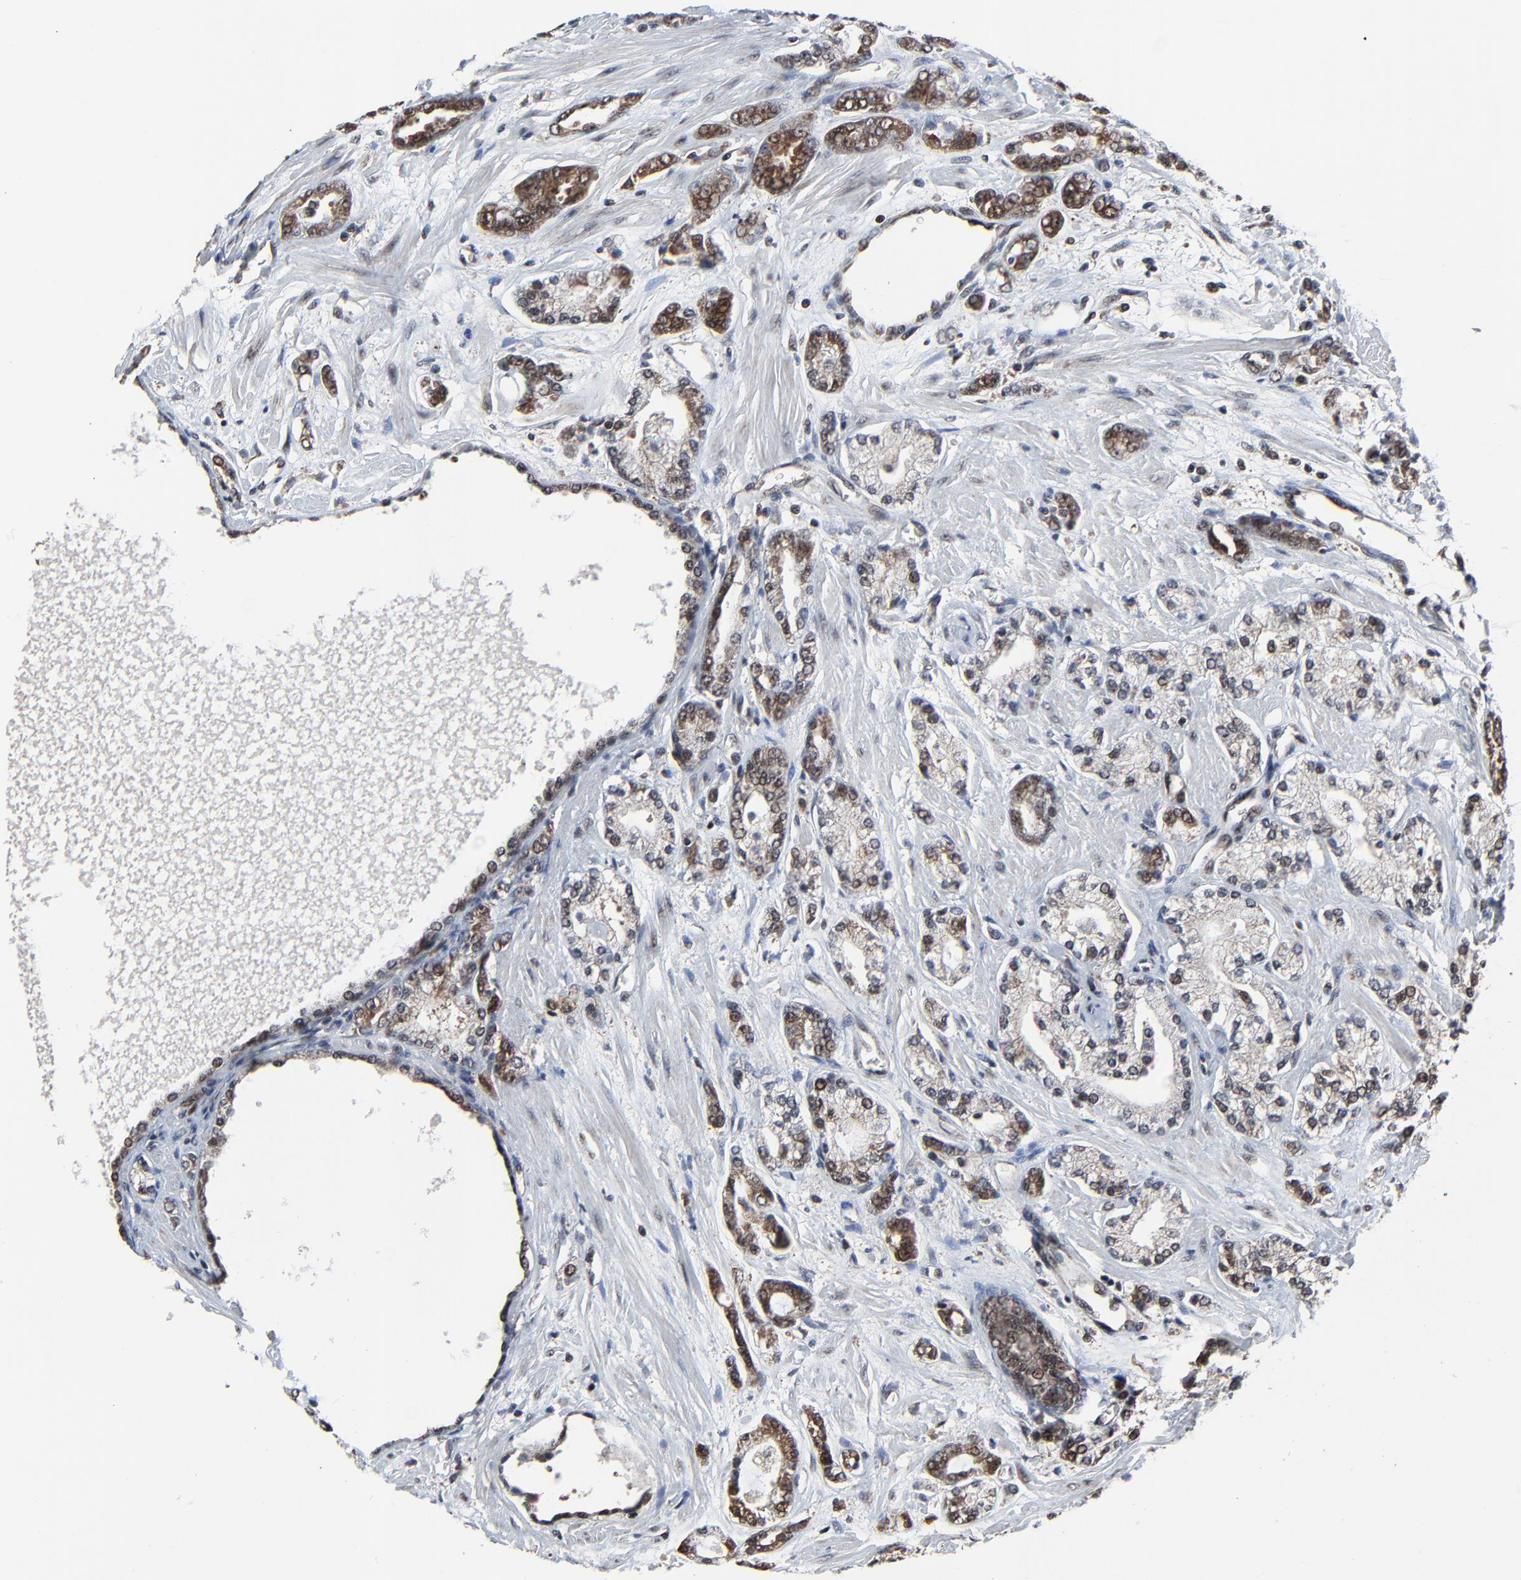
{"staining": {"intensity": "moderate", "quantity": "25%-75%", "location": "cytoplasmic/membranous,nuclear"}, "tissue": "prostate cancer", "cell_type": "Tumor cells", "image_type": "cancer", "snomed": [{"axis": "morphology", "description": "Adenocarcinoma, High grade"}, {"axis": "topography", "description": "Prostate"}], "caption": "Immunohistochemistry (IHC) micrograph of high-grade adenocarcinoma (prostate) stained for a protein (brown), which displays medium levels of moderate cytoplasmic/membranous and nuclear positivity in about 25%-75% of tumor cells.", "gene": "RHOJ", "patient": {"sex": "male", "age": 71}}